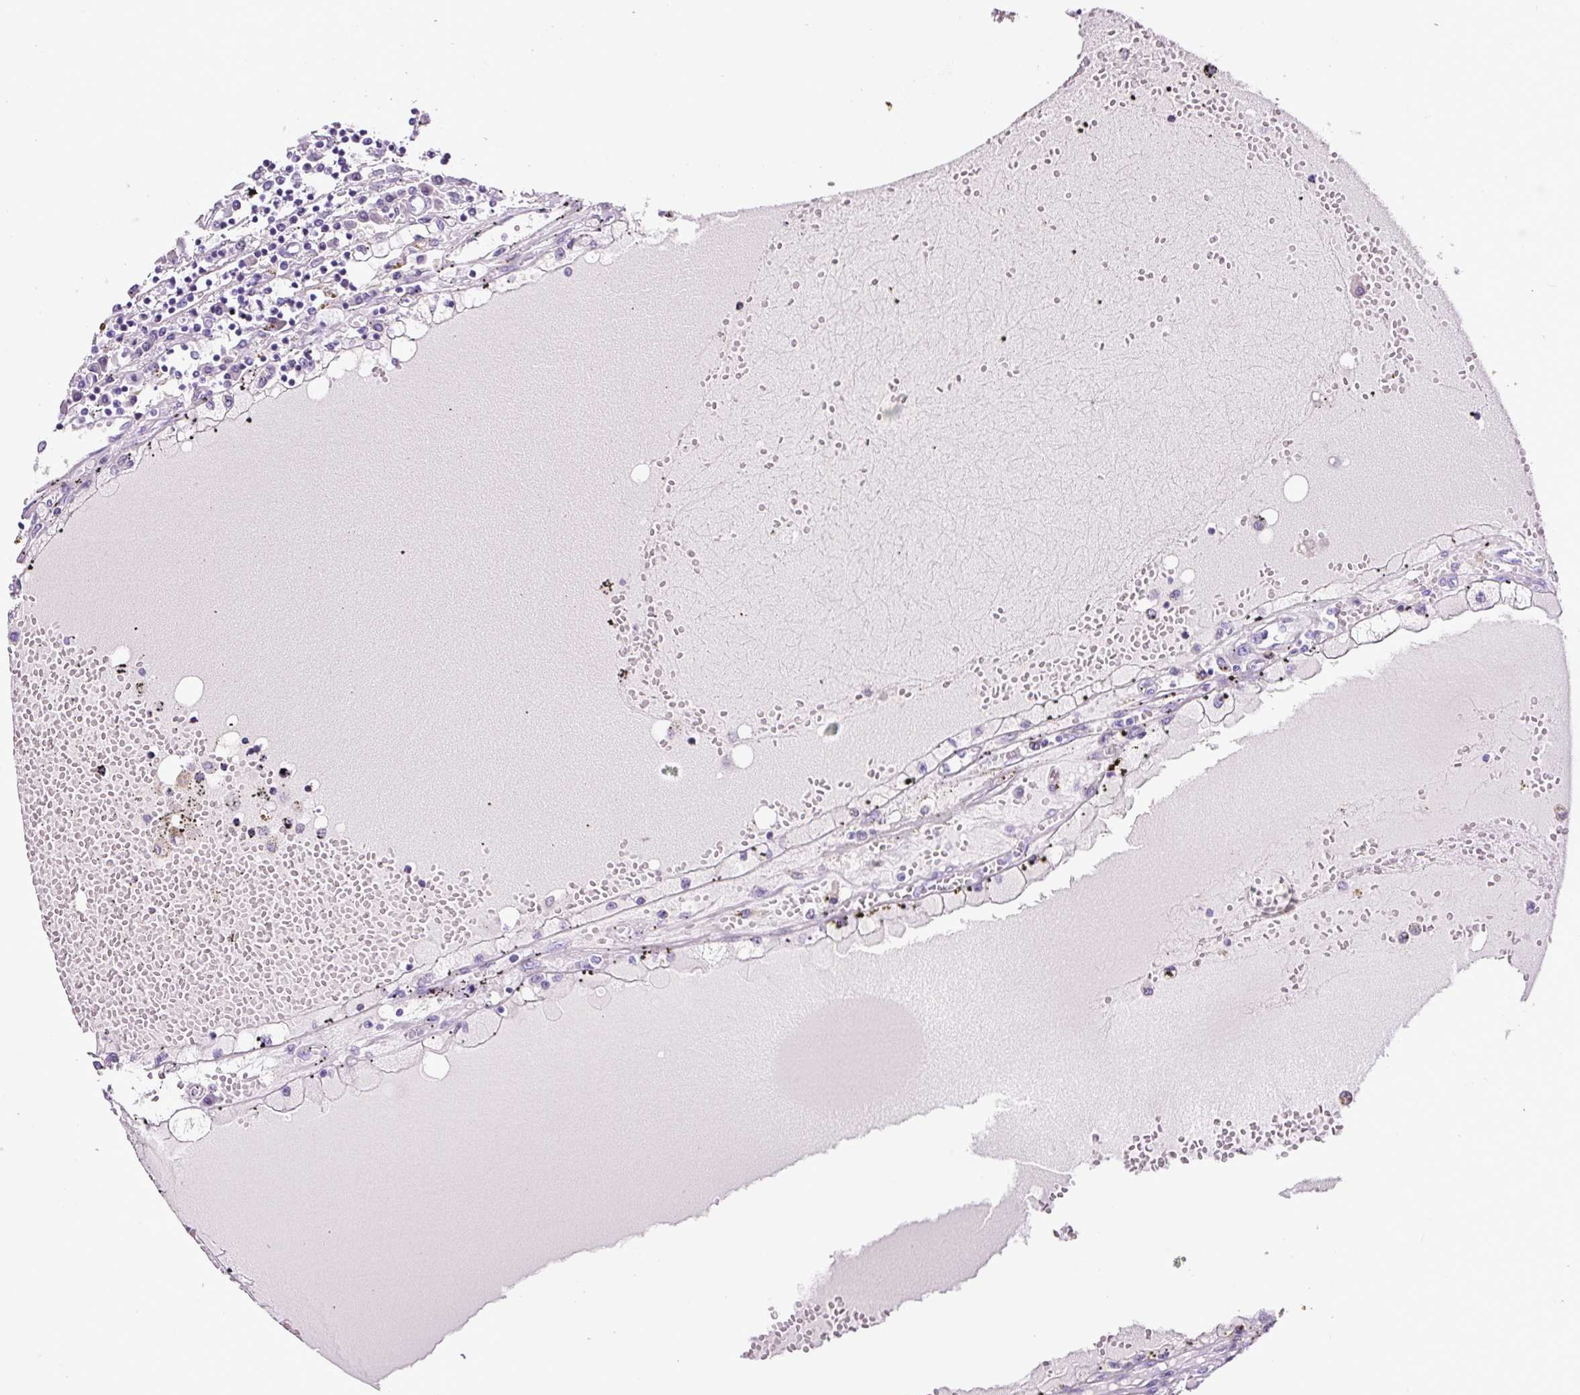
{"staining": {"intensity": "negative", "quantity": "none", "location": "none"}, "tissue": "renal cancer", "cell_type": "Tumor cells", "image_type": "cancer", "snomed": [{"axis": "morphology", "description": "Adenocarcinoma, NOS"}, {"axis": "topography", "description": "Kidney"}], "caption": "Tumor cells show no significant staining in renal adenocarcinoma.", "gene": "SP8", "patient": {"sex": "male", "age": 56}}